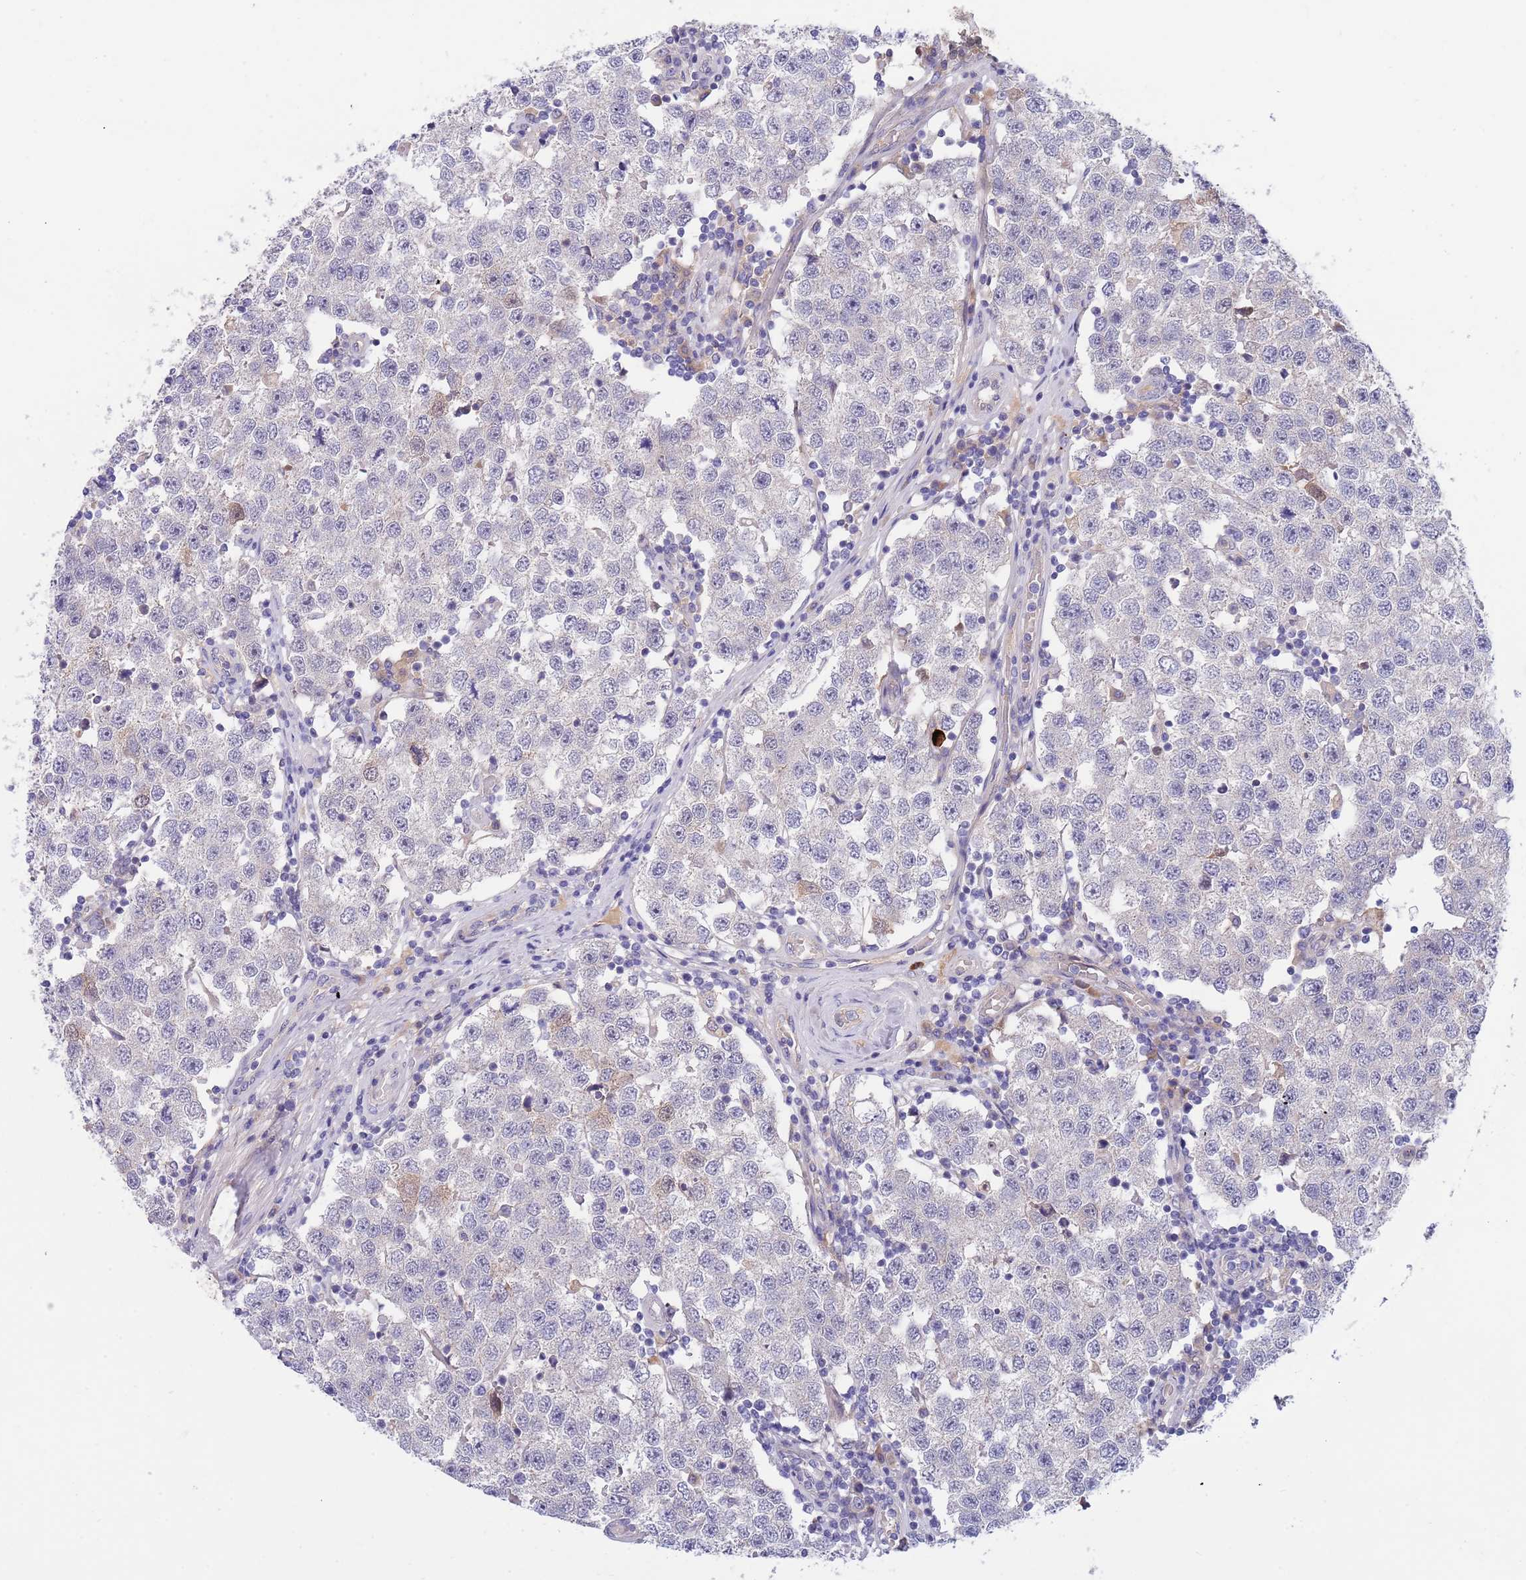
{"staining": {"intensity": "negative", "quantity": "none", "location": "none"}, "tissue": "testis cancer", "cell_type": "Tumor cells", "image_type": "cancer", "snomed": [{"axis": "morphology", "description": "Seminoma, NOS"}, {"axis": "topography", "description": "Testis"}], "caption": "Tumor cells show no significant positivity in testis cancer.", "gene": "NLRP6", "patient": {"sex": "male", "age": 34}}